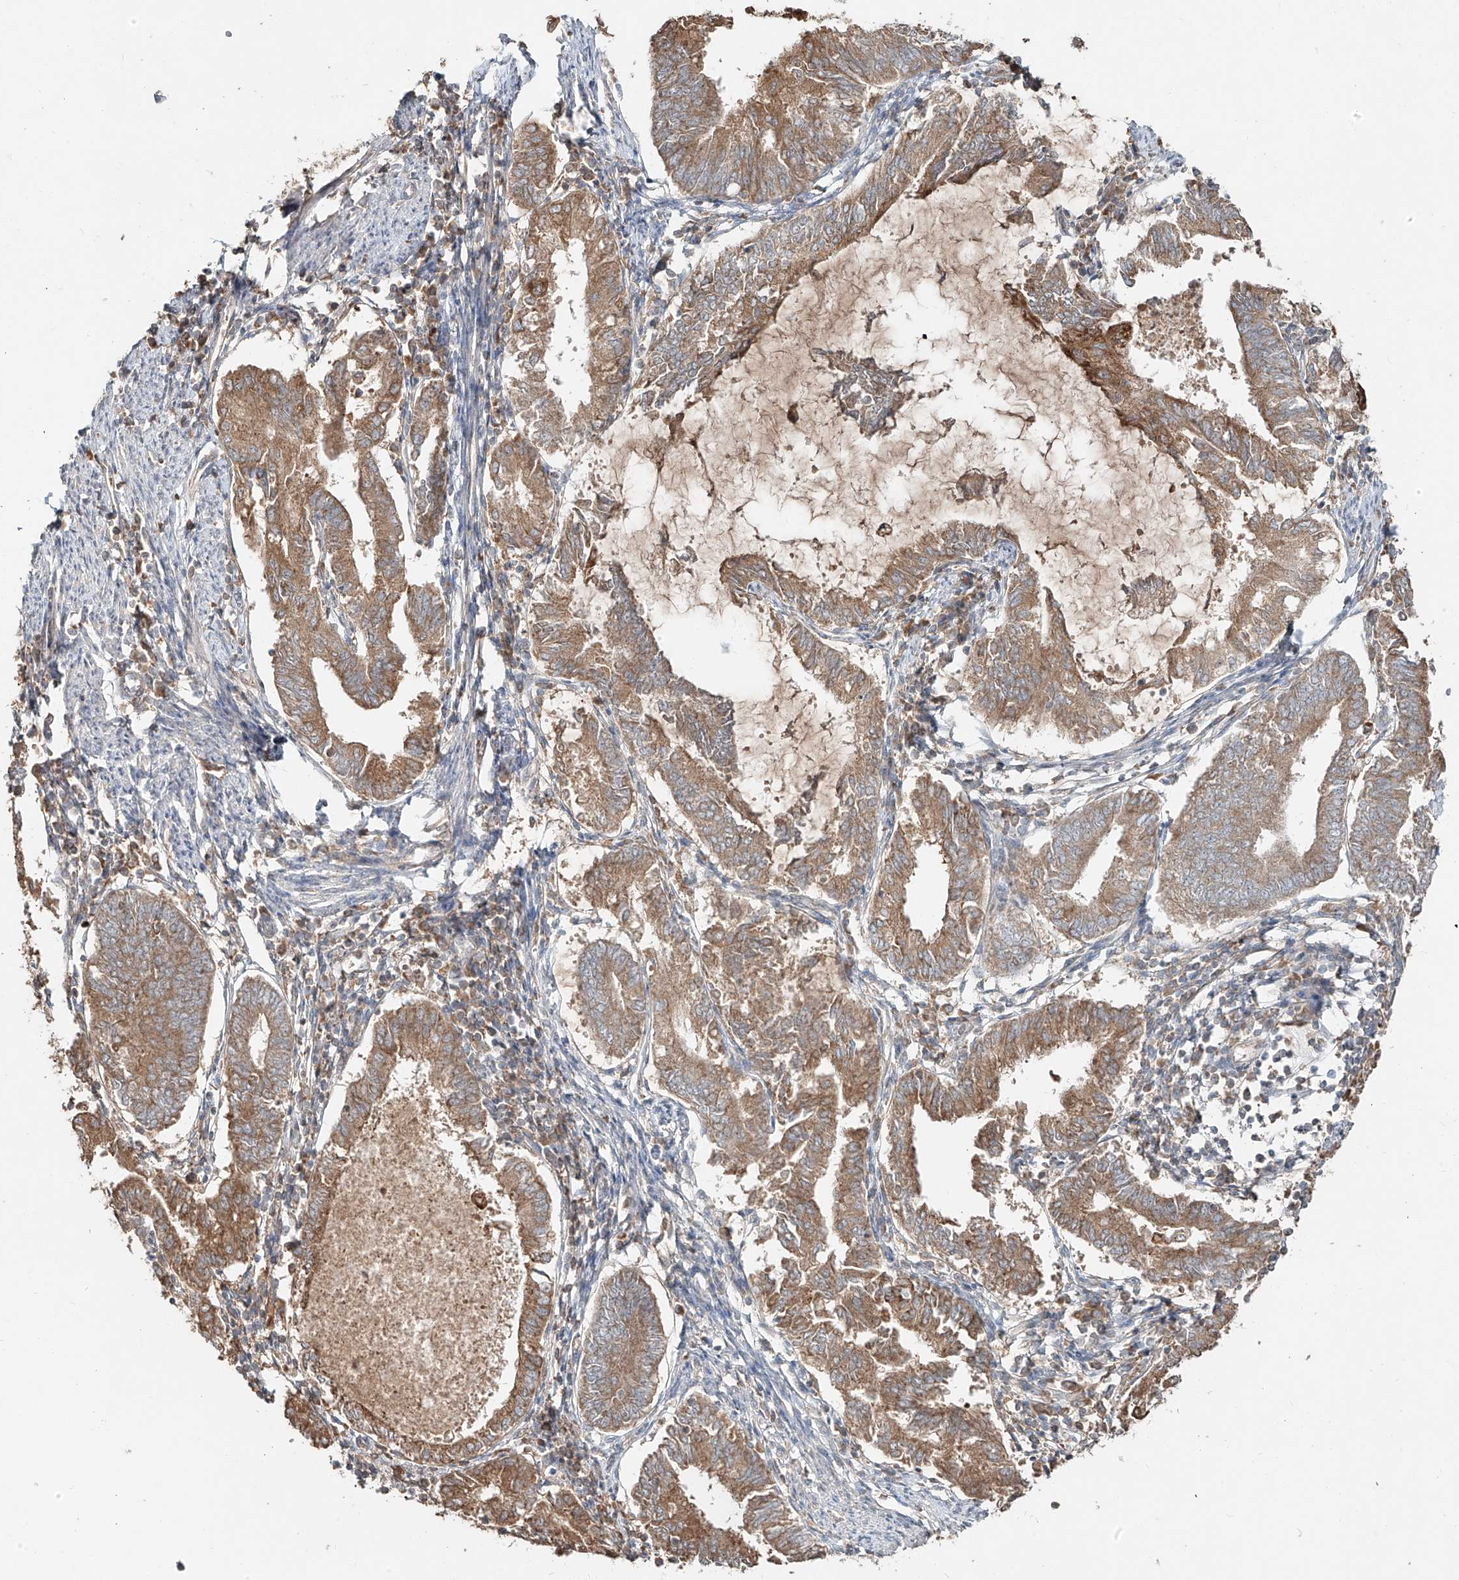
{"staining": {"intensity": "moderate", "quantity": ">75%", "location": "cytoplasmic/membranous"}, "tissue": "endometrial cancer", "cell_type": "Tumor cells", "image_type": "cancer", "snomed": [{"axis": "morphology", "description": "Adenocarcinoma, NOS"}, {"axis": "topography", "description": "Endometrium"}], "caption": "Brown immunohistochemical staining in adenocarcinoma (endometrial) exhibits moderate cytoplasmic/membranous staining in approximately >75% of tumor cells.", "gene": "ERO1A", "patient": {"sex": "female", "age": 86}}